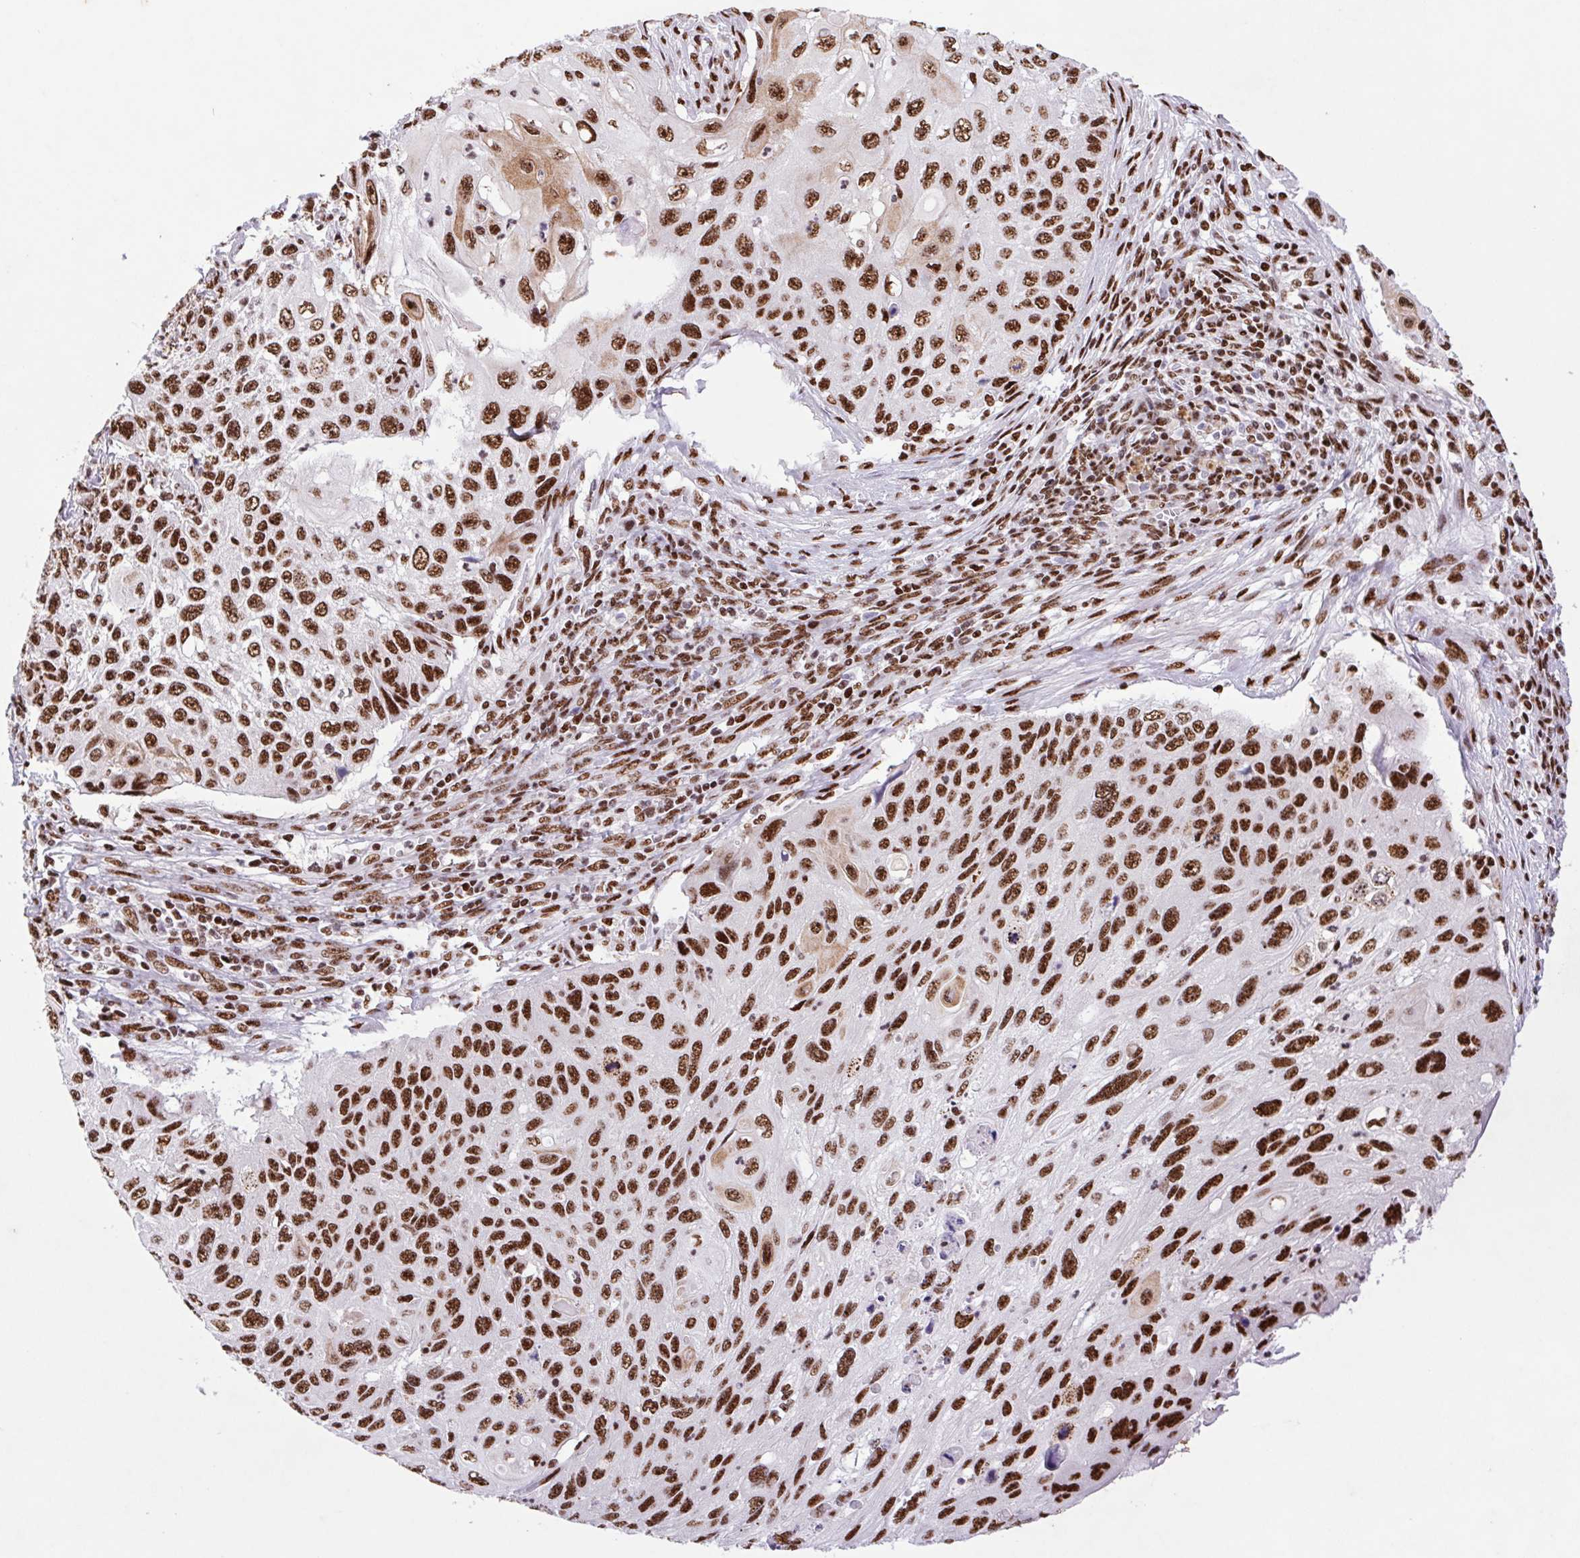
{"staining": {"intensity": "strong", "quantity": ">75%", "location": "nuclear"}, "tissue": "cervical cancer", "cell_type": "Tumor cells", "image_type": "cancer", "snomed": [{"axis": "morphology", "description": "Squamous cell carcinoma, NOS"}, {"axis": "topography", "description": "Cervix"}], "caption": "This photomicrograph demonstrates immunohistochemistry staining of human cervical cancer, with high strong nuclear staining in about >75% of tumor cells.", "gene": "LDLRAD4", "patient": {"sex": "female", "age": 70}}